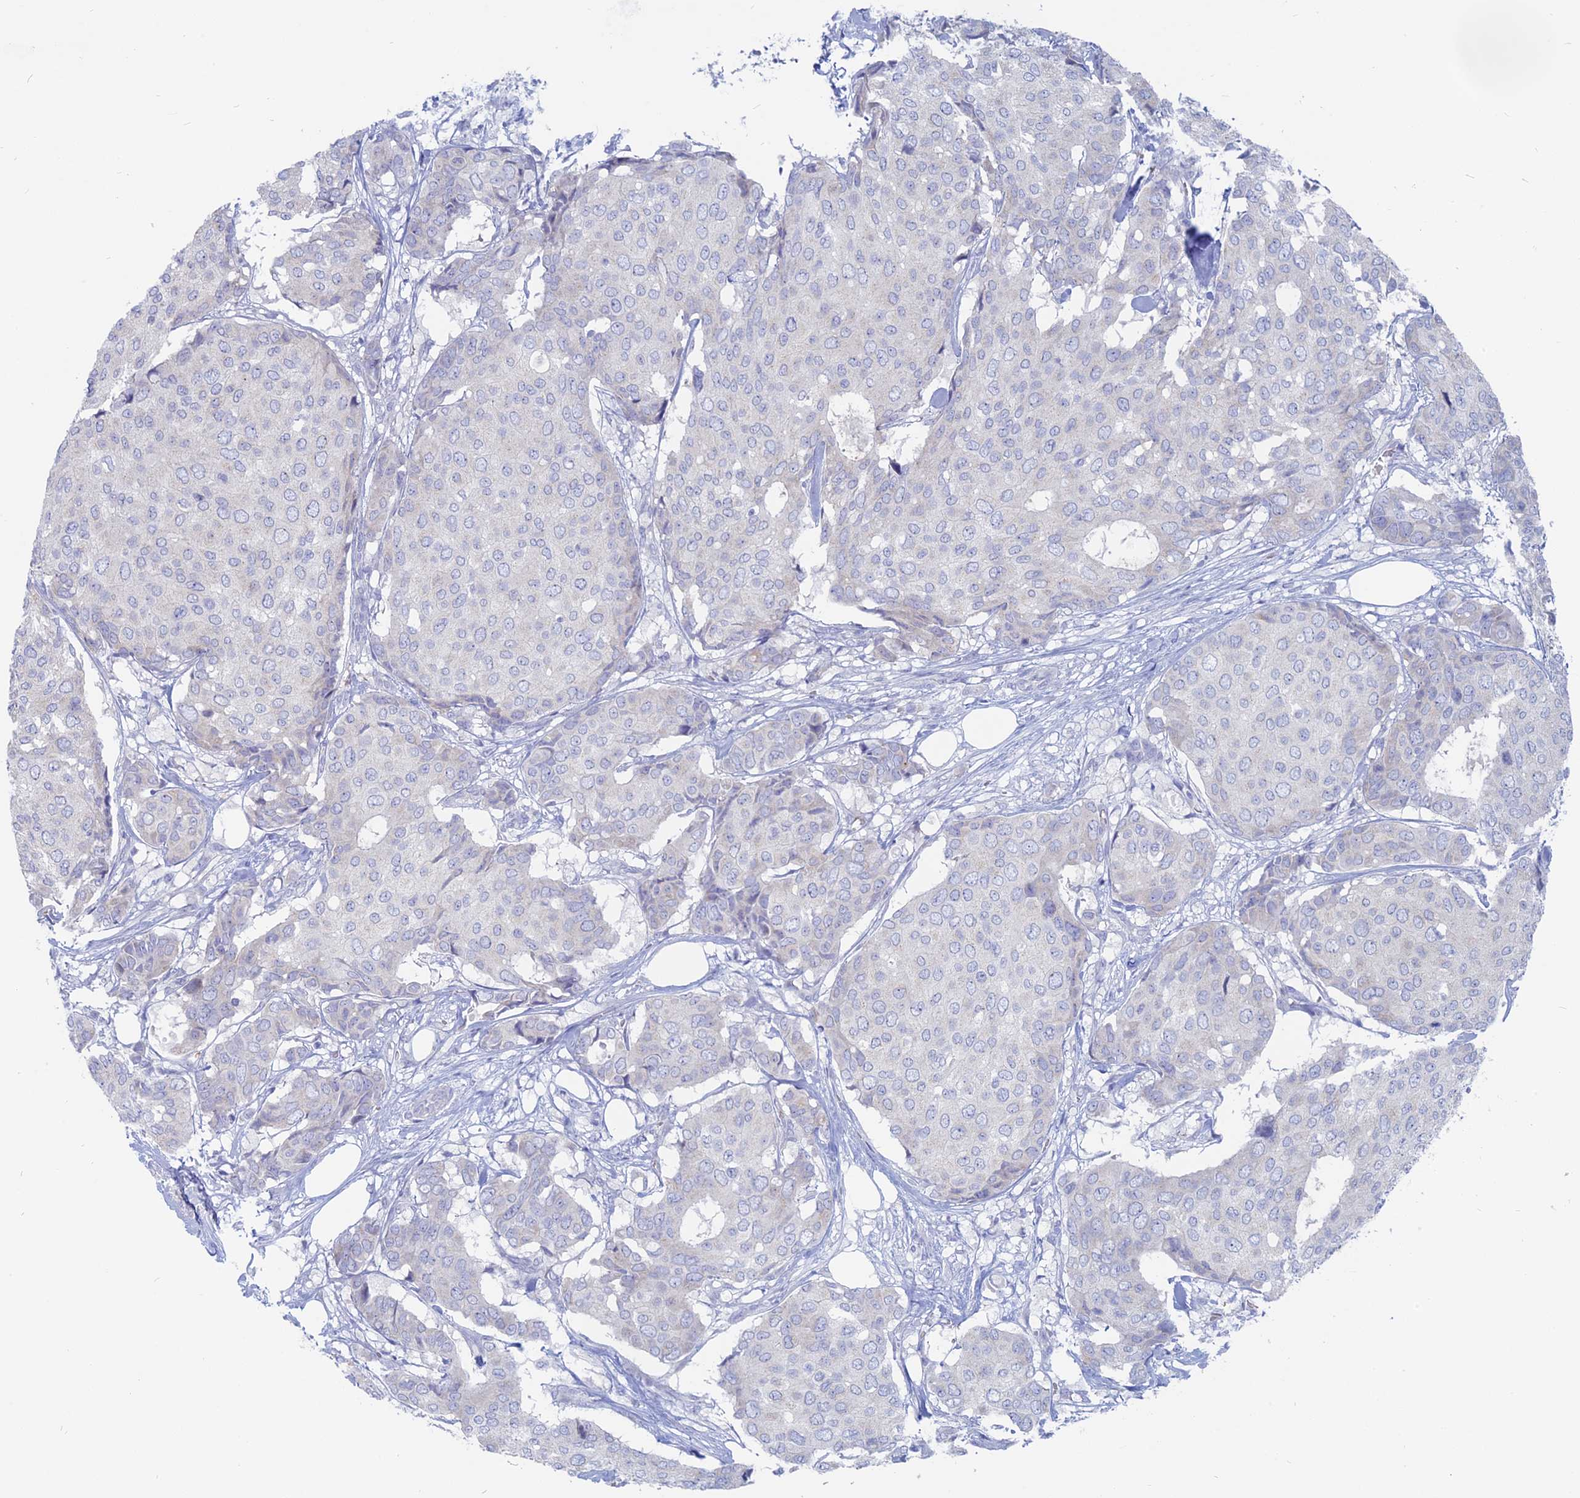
{"staining": {"intensity": "negative", "quantity": "none", "location": "none"}, "tissue": "breast cancer", "cell_type": "Tumor cells", "image_type": "cancer", "snomed": [{"axis": "morphology", "description": "Duct carcinoma"}, {"axis": "topography", "description": "Breast"}], "caption": "Histopathology image shows no significant protein expression in tumor cells of breast cancer (invasive ductal carcinoma).", "gene": "TBC1D30", "patient": {"sex": "female", "age": 75}}